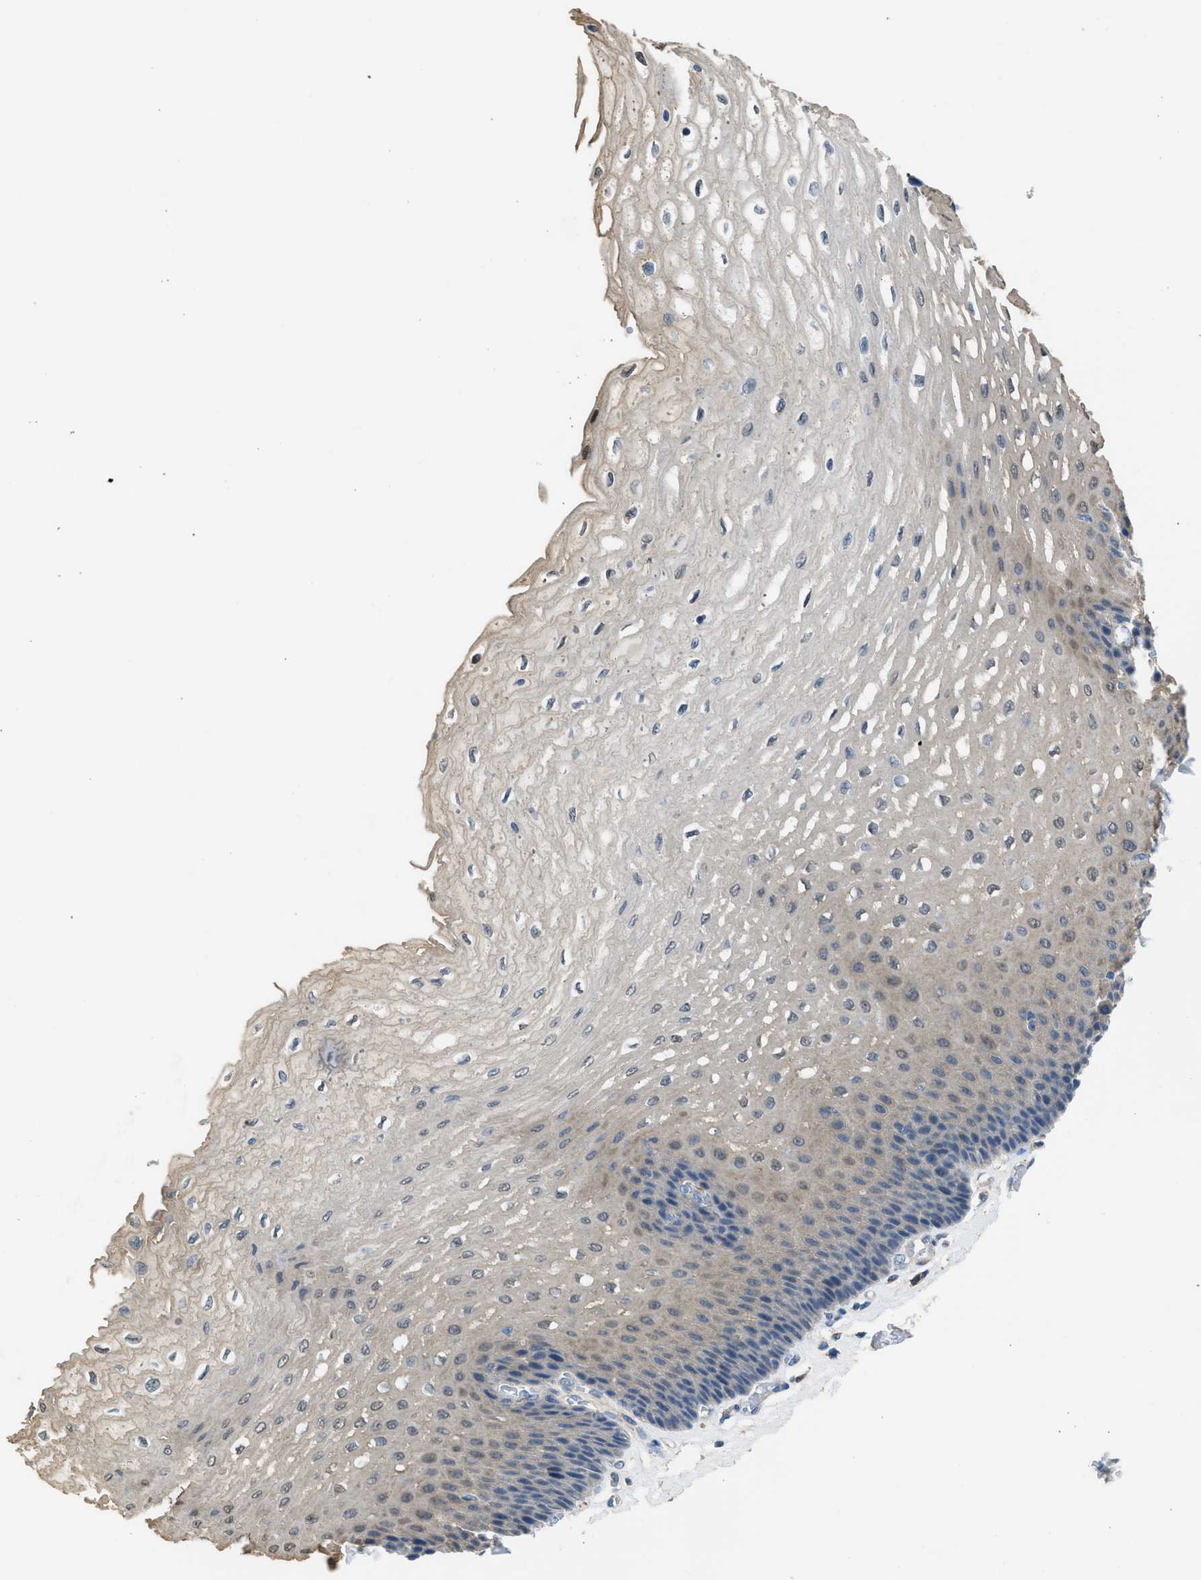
{"staining": {"intensity": "weak", "quantity": "<25%", "location": "cytoplasmic/membranous"}, "tissue": "esophagus", "cell_type": "Squamous epithelial cells", "image_type": "normal", "snomed": [{"axis": "morphology", "description": "Normal tissue, NOS"}, {"axis": "topography", "description": "Esophagus"}], "caption": "High magnification brightfield microscopy of normal esophagus stained with DAB (3,3'-diaminobenzidine) (brown) and counterstained with hematoxylin (blue): squamous epithelial cells show no significant expression.", "gene": "PCNX3", "patient": {"sex": "female", "age": 72}}